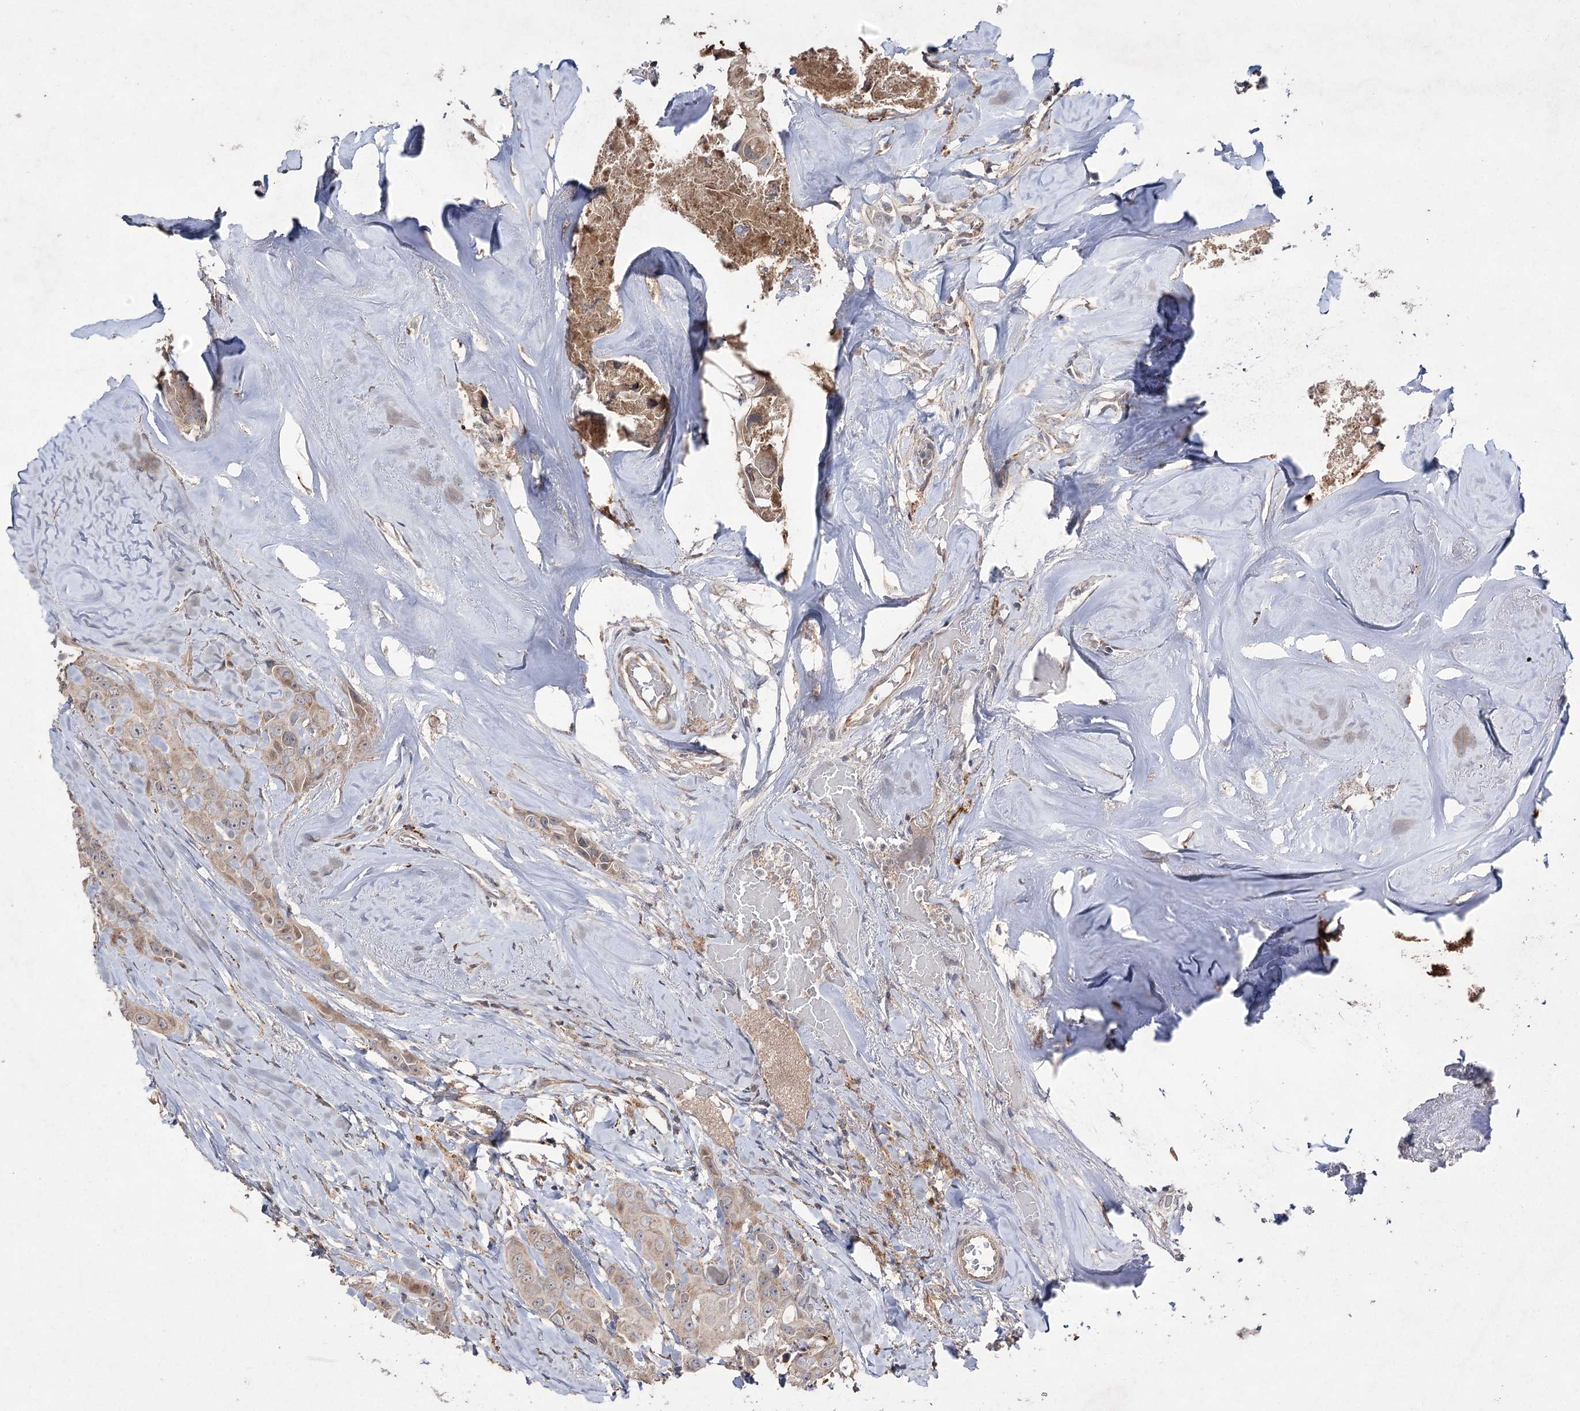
{"staining": {"intensity": "weak", "quantity": ">75%", "location": "cytoplasmic/membranous"}, "tissue": "head and neck cancer", "cell_type": "Tumor cells", "image_type": "cancer", "snomed": [{"axis": "morphology", "description": "Adenocarcinoma, NOS"}, {"axis": "morphology", "description": "Adenocarcinoma, metastatic, NOS"}, {"axis": "topography", "description": "Head-Neck"}], "caption": "Protein positivity by IHC reveals weak cytoplasmic/membranous positivity in about >75% of tumor cells in head and neck cancer.", "gene": "FANCL", "patient": {"sex": "male", "age": 75}}